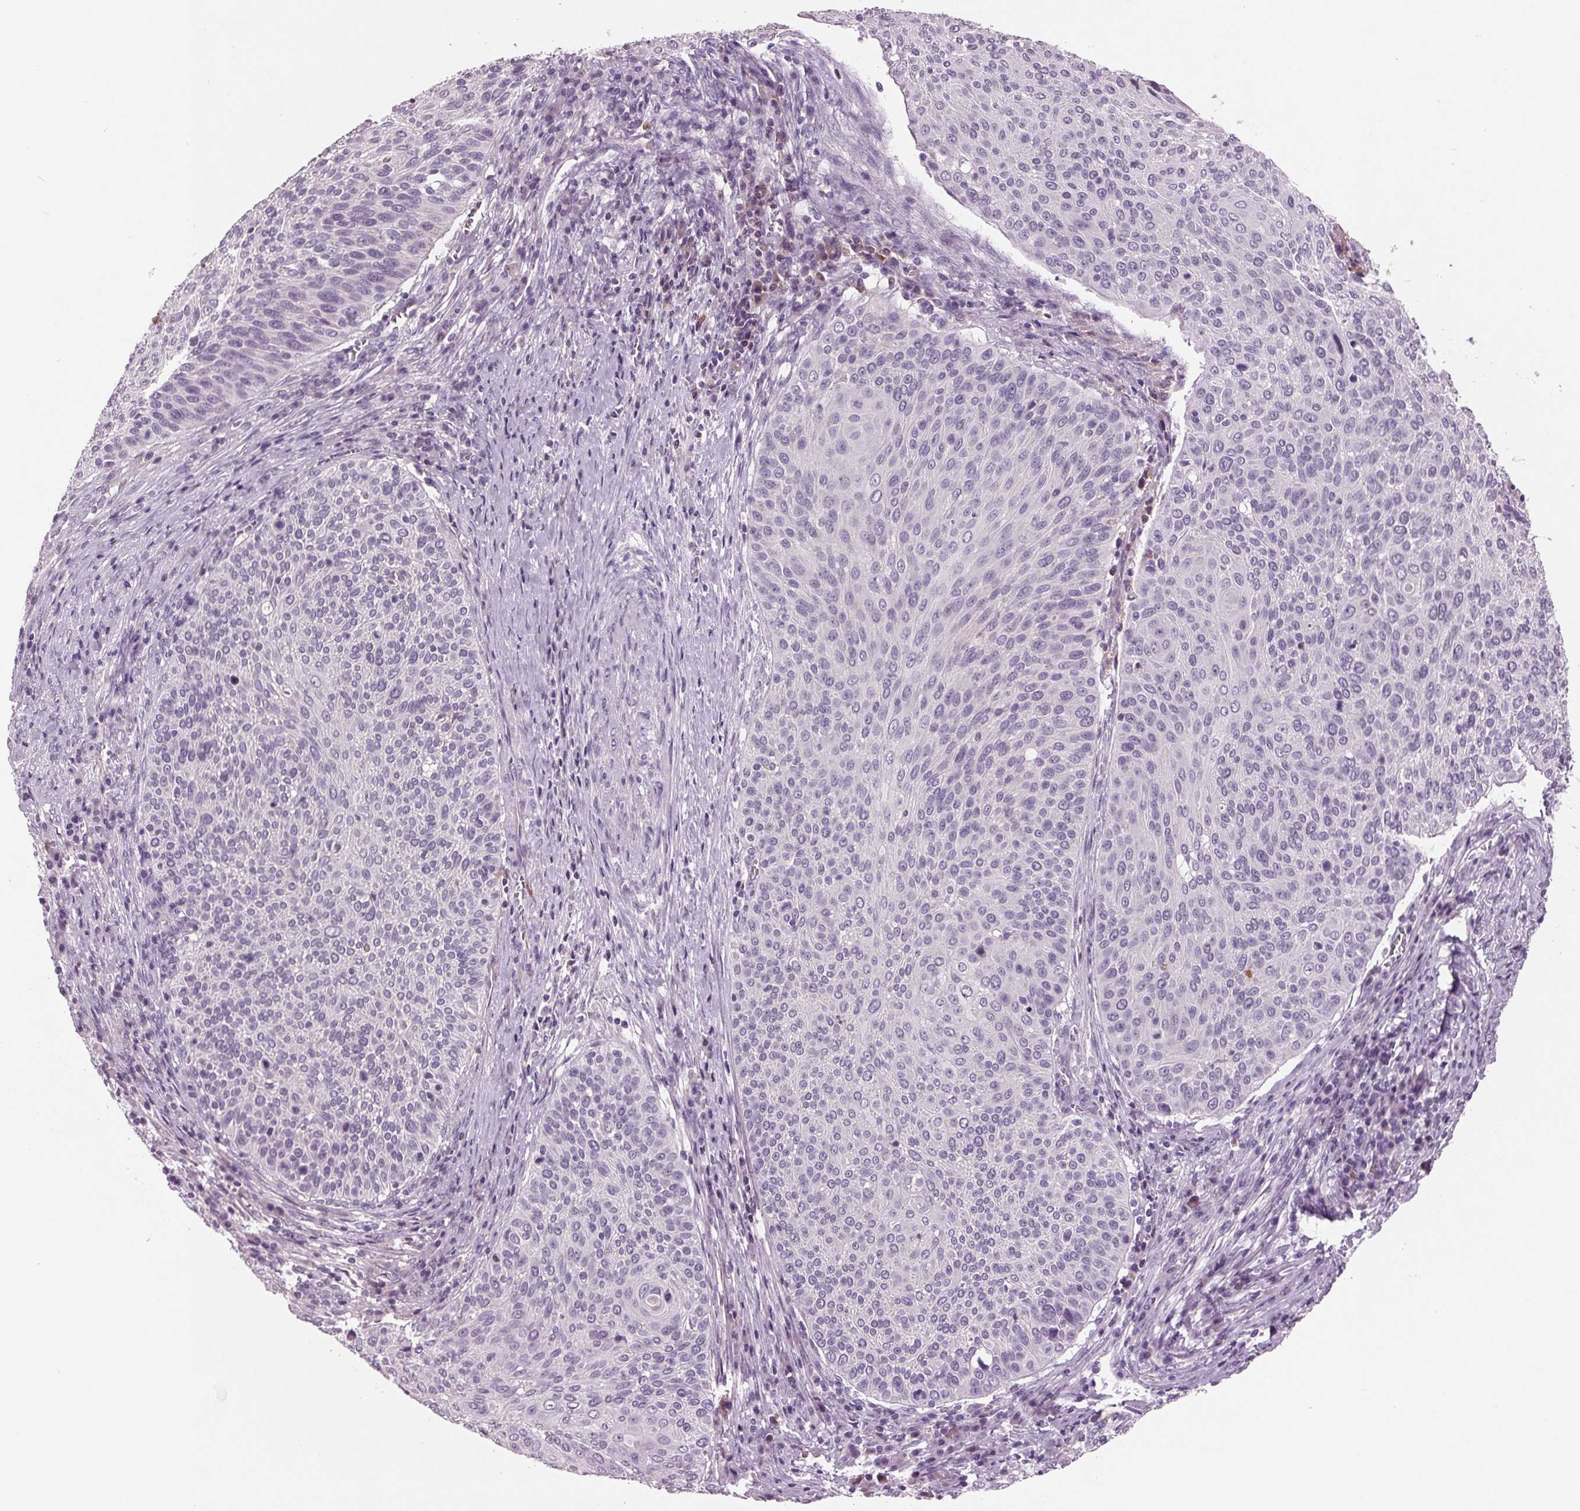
{"staining": {"intensity": "negative", "quantity": "none", "location": "none"}, "tissue": "cervical cancer", "cell_type": "Tumor cells", "image_type": "cancer", "snomed": [{"axis": "morphology", "description": "Squamous cell carcinoma, NOS"}, {"axis": "topography", "description": "Cervix"}], "caption": "There is no significant positivity in tumor cells of cervical squamous cell carcinoma.", "gene": "C6", "patient": {"sex": "female", "age": 31}}